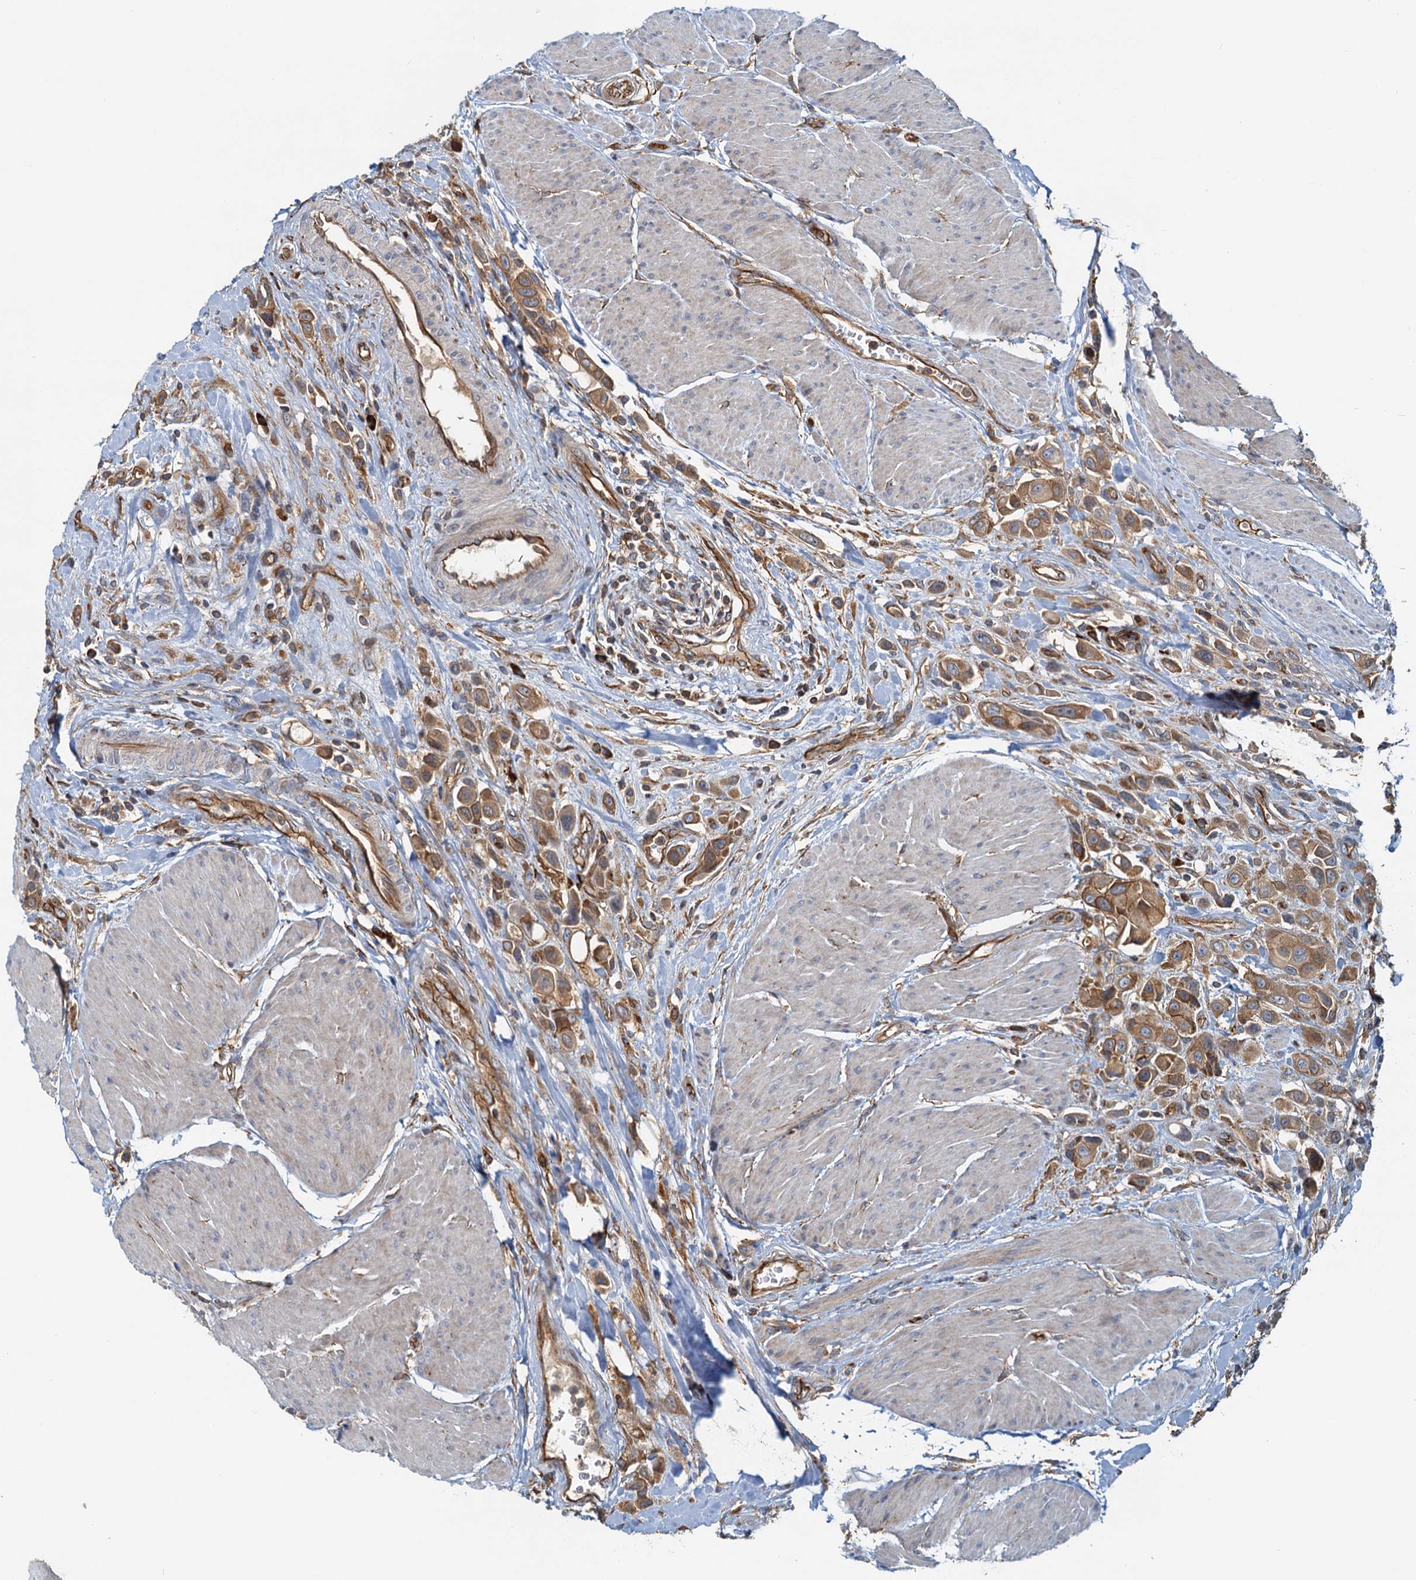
{"staining": {"intensity": "moderate", "quantity": ">75%", "location": "cytoplasmic/membranous"}, "tissue": "urothelial cancer", "cell_type": "Tumor cells", "image_type": "cancer", "snomed": [{"axis": "morphology", "description": "Urothelial carcinoma, High grade"}, {"axis": "topography", "description": "Urinary bladder"}], "caption": "High-grade urothelial carcinoma was stained to show a protein in brown. There is medium levels of moderate cytoplasmic/membranous staining in about >75% of tumor cells.", "gene": "NIPAL3", "patient": {"sex": "male", "age": 50}}